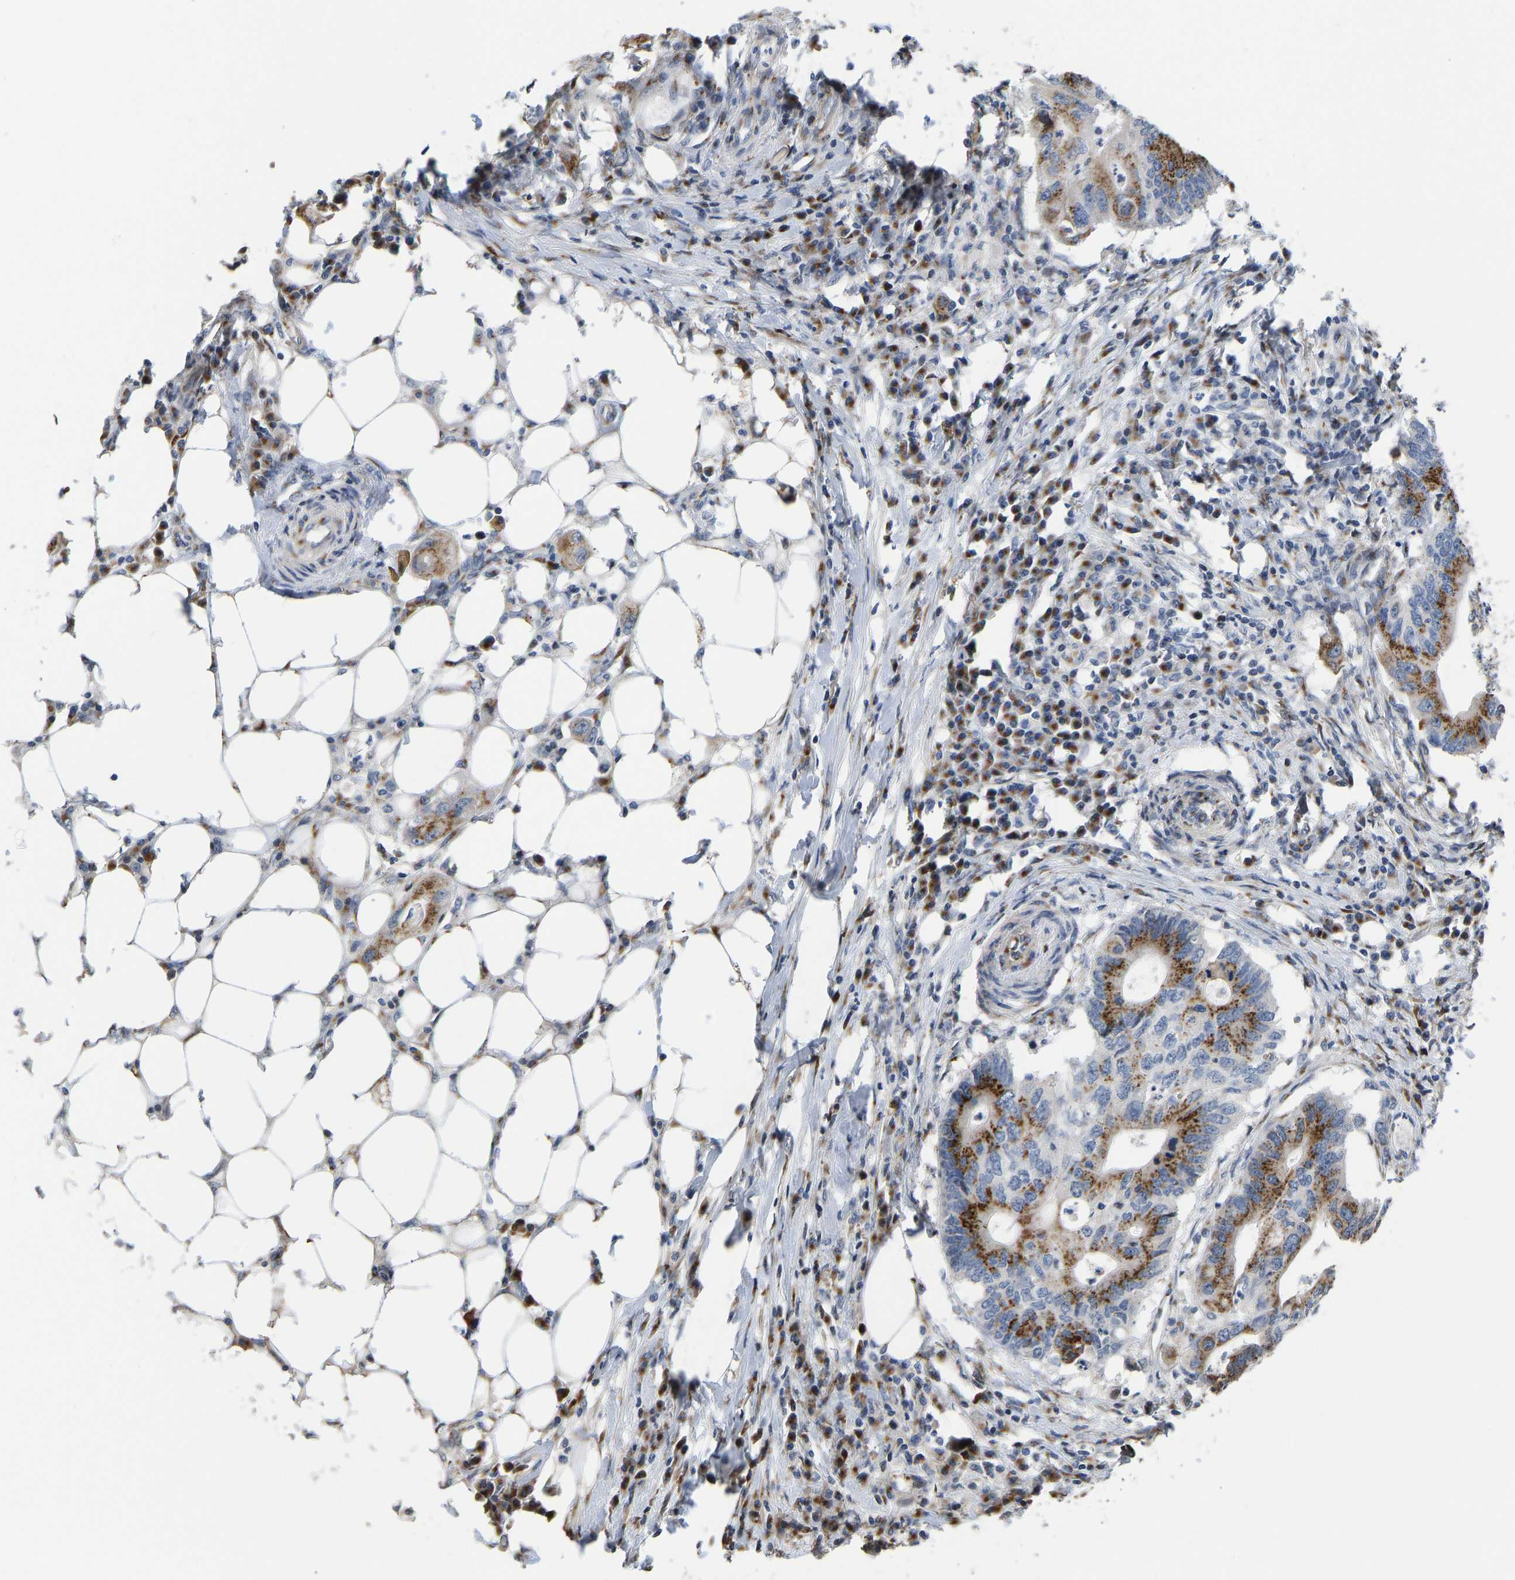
{"staining": {"intensity": "strong", "quantity": ">75%", "location": "cytoplasmic/membranous"}, "tissue": "colorectal cancer", "cell_type": "Tumor cells", "image_type": "cancer", "snomed": [{"axis": "morphology", "description": "Adenocarcinoma, NOS"}, {"axis": "topography", "description": "Colon"}], "caption": "Colorectal cancer tissue displays strong cytoplasmic/membranous staining in approximately >75% of tumor cells, visualized by immunohistochemistry.", "gene": "YIPF4", "patient": {"sex": "male", "age": 71}}